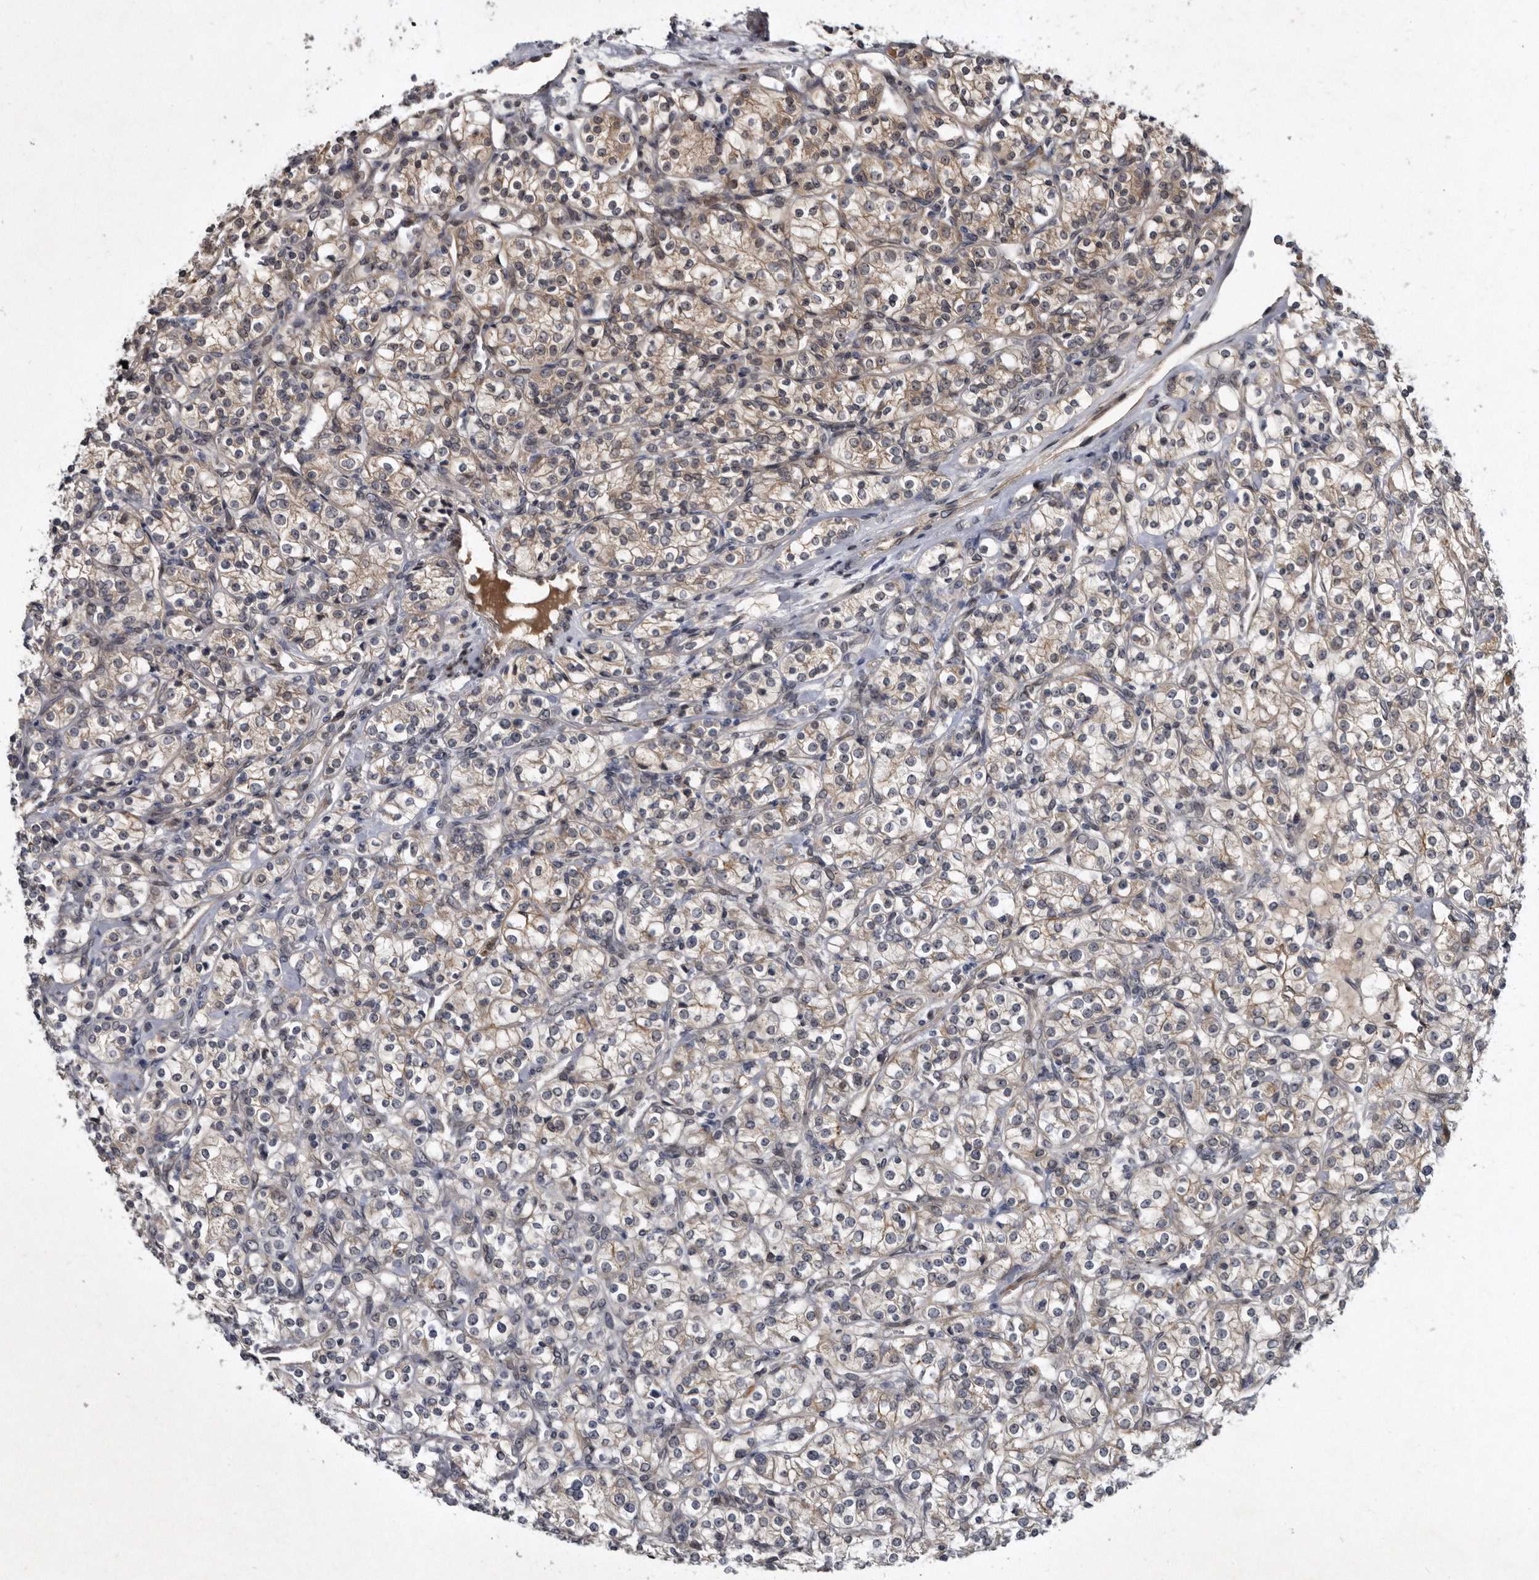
{"staining": {"intensity": "weak", "quantity": "25%-75%", "location": "cytoplasmic/membranous"}, "tissue": "renal cancer", "cell_type": "Tumor cells", "image_type": "cancer", "snomed": [{"axis": "morphology", "description": "Adenocarcinoma, NOS"}, {"axis": "topography", "description": "Kidney"}], "caption": "Immunohistochemistry (IHC) micrograph of neoplastic tissue: renal cancer stained using IHC demonstrates low levels of weak protein expression localized specifically in the cytoplasmic/membranous of tumor cells, appearing as a cytoplasmic/membranous brown color.", "gene": "PROM1", "patient": {"sex": "male", "age": 77}}